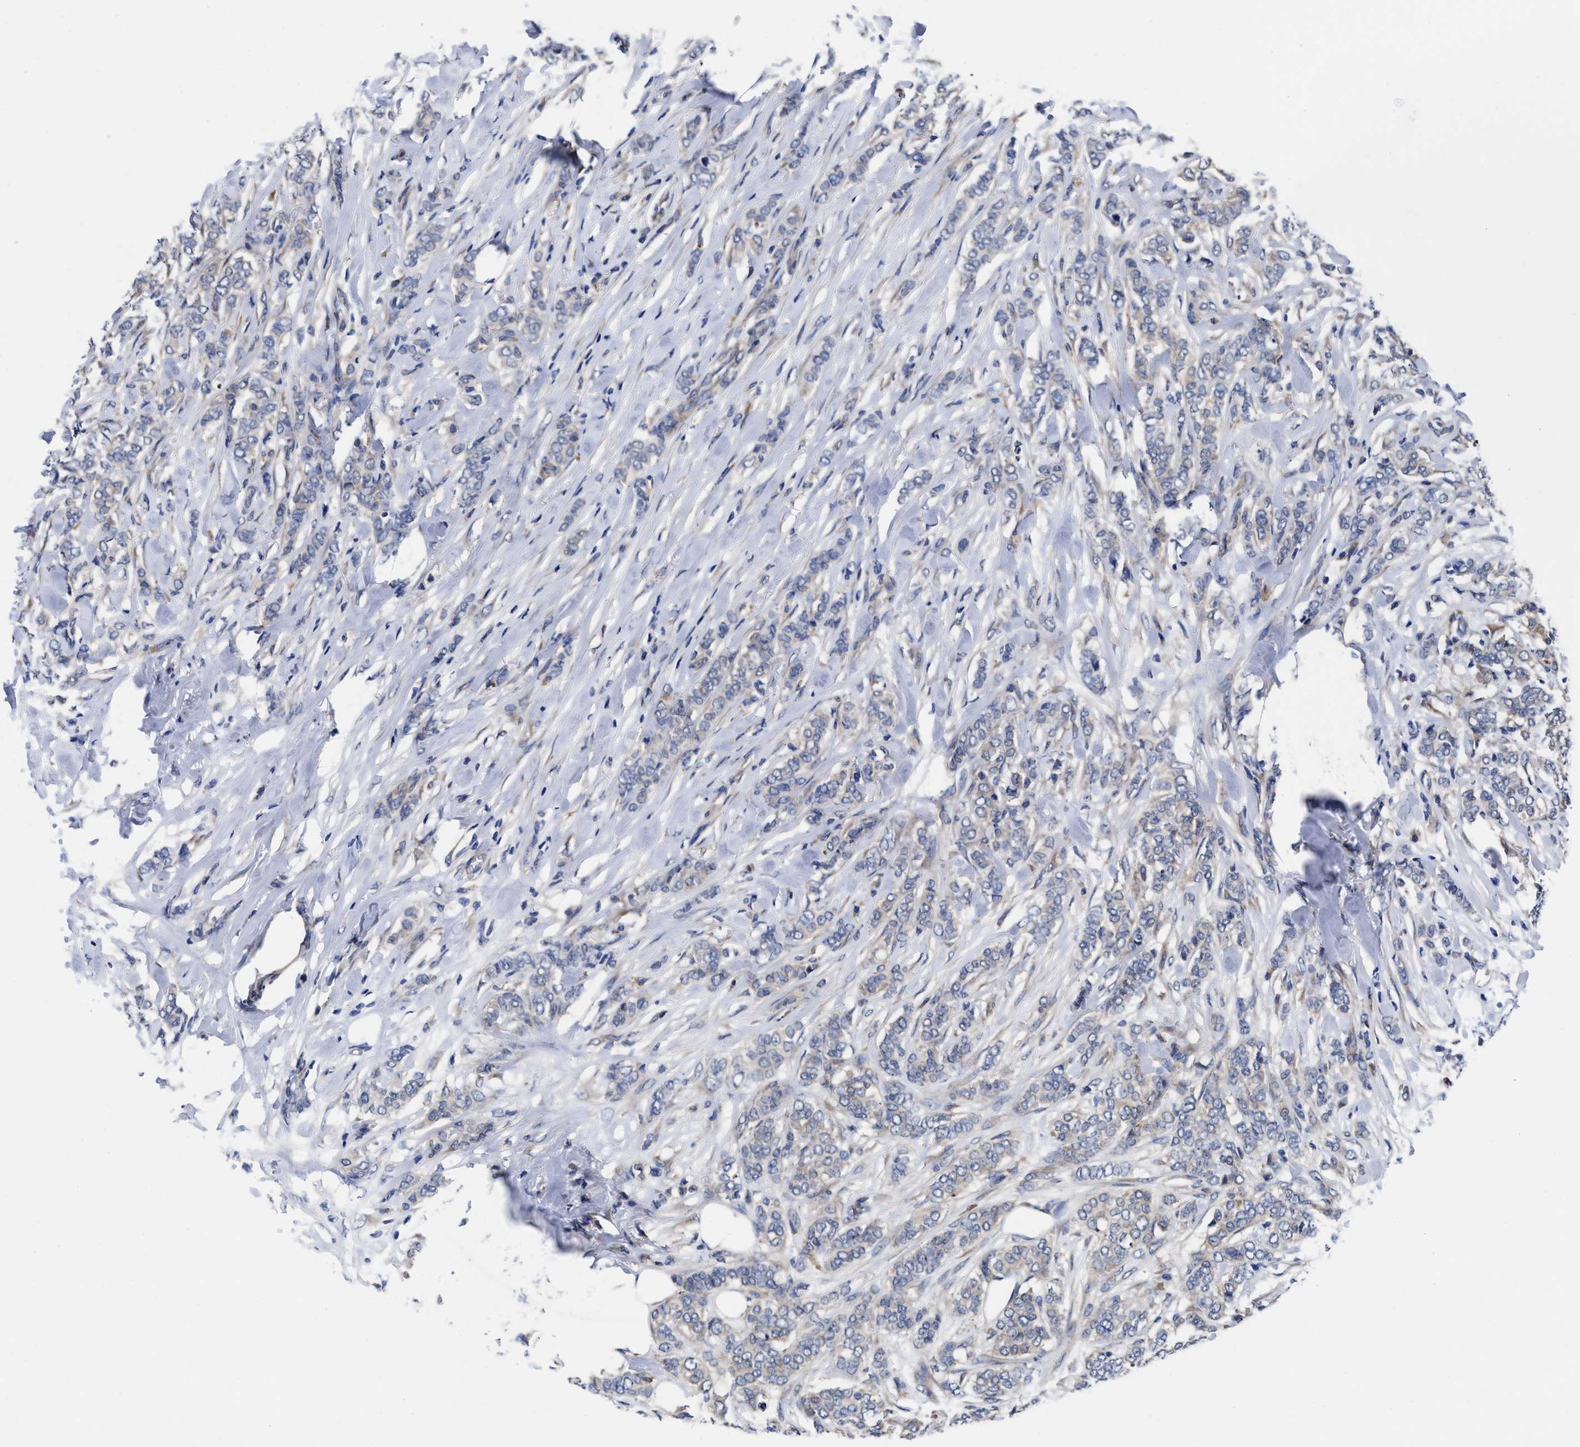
{"staining": {"intensity": "weak", "quantity": "<25%", "location": "cytoplasmic/membranous"}, "tissue": "breast cancer", "cell_type": "Tumor cells", "image_type": "cancer", "snomed": [{"axis": "morphology", "description": "Lobular carcinoma"}, {"axis": "topography", "description": "Skin"}, {"axis": "topography", "description": "Breast"}], "caption": "This is an IHC image of breast cancer (lobular carcinoma). There is no positivity in tumor cells.", "gene": "TXNDC17", "patient": {"sex": "female", "age": 46}}